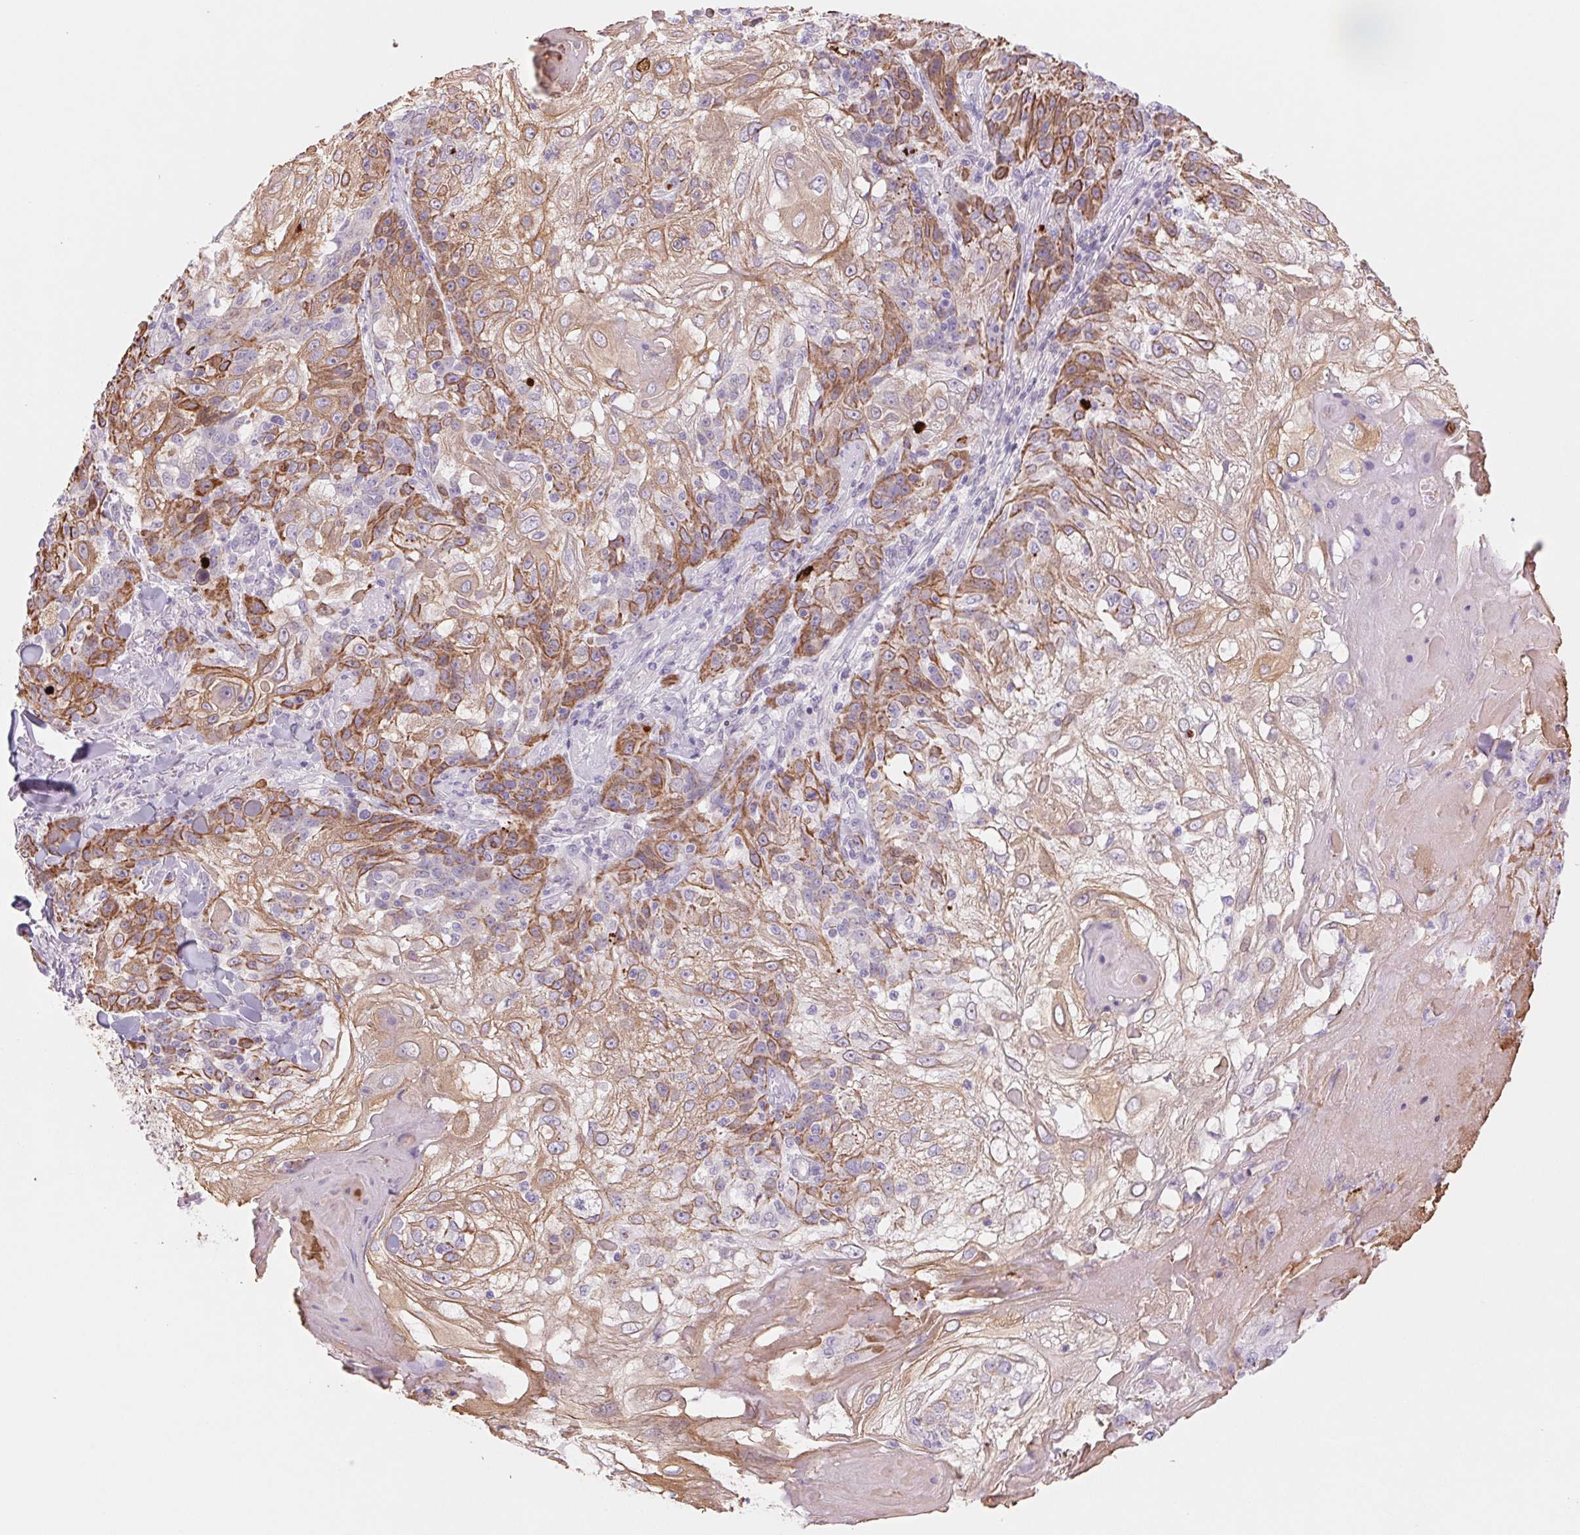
{"staining": {"intensity": "moderate", "quantity": ">75%", "location": "cytoplasmic/membranous"}, "tissue": "skin cancer", "cell_type": "Tumor cells", "image_type": "cancer", "snomed": [{"axis": "morphology", "description": "Normal tissue, NOS"}, {"axis": "morphology", "description": "Squamous cell carcinoma, NOS"}, {"axis": "topography", "description": "Skin"}], "caption": "Immunohistochemistry (DAB (3,3'-diaminobenzidine)) staining of human skin squamous cell carcinoma demonstrates moderate cytoplasmic/membranous protein positivity in approximately >75% of tumor cells.", "gene": "KRT1", "patient": {"sex": "female", "age": 83}}